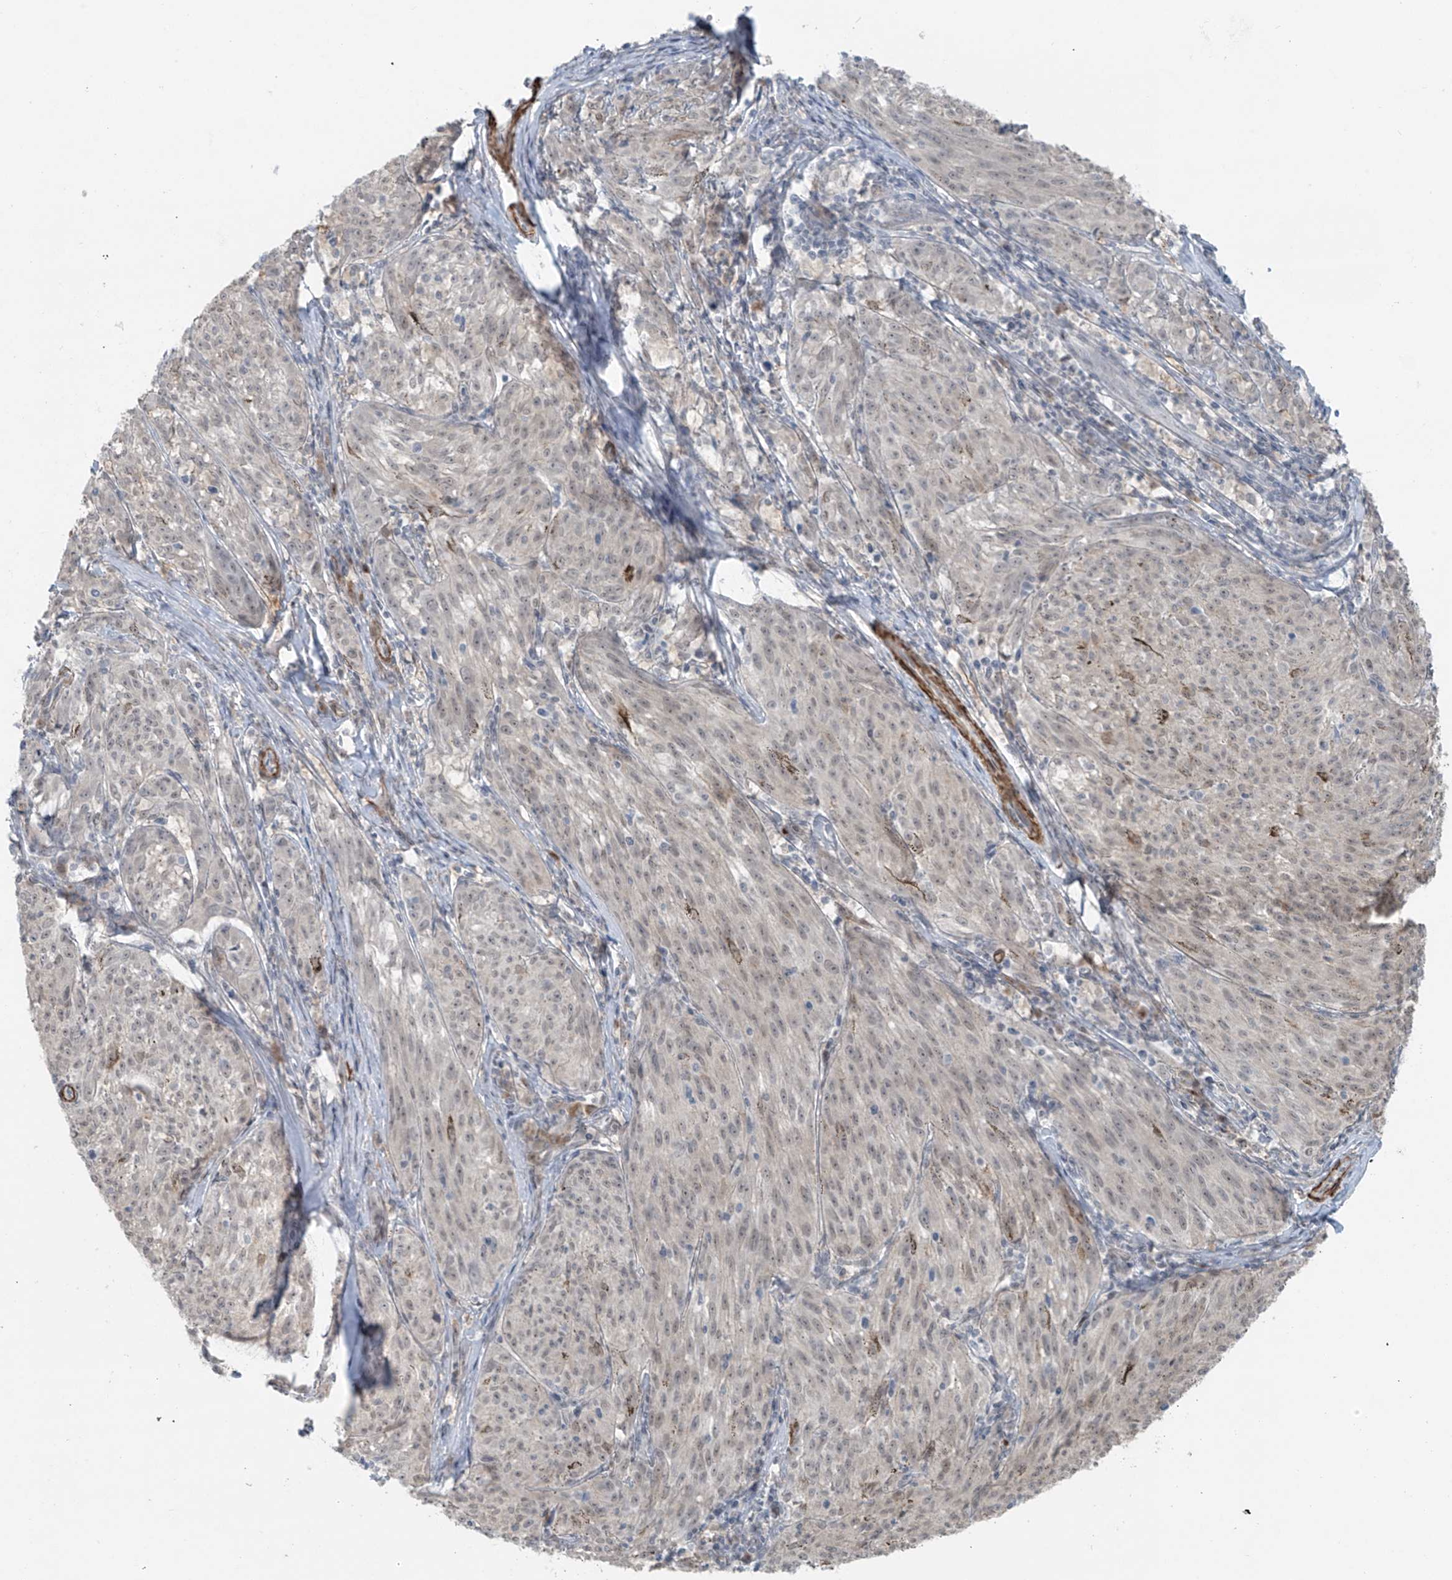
{"staining": {"intensity": "negative", "quantity": "none", "location": "none"}, "tissue": "melanoma", "cell_type": "Tumor cells", "image_type": "cancer", "snomed": [{"axis": "morphology", "description": "Malignant melanoma, NOS"}, {"axis": "topography", "description": "Skin"}], "caption": "IHC of human melanoma shows no staining in tumor cells.", "gene": "RASGEF1A", "patient": {"sex": "female", "age": 72}}